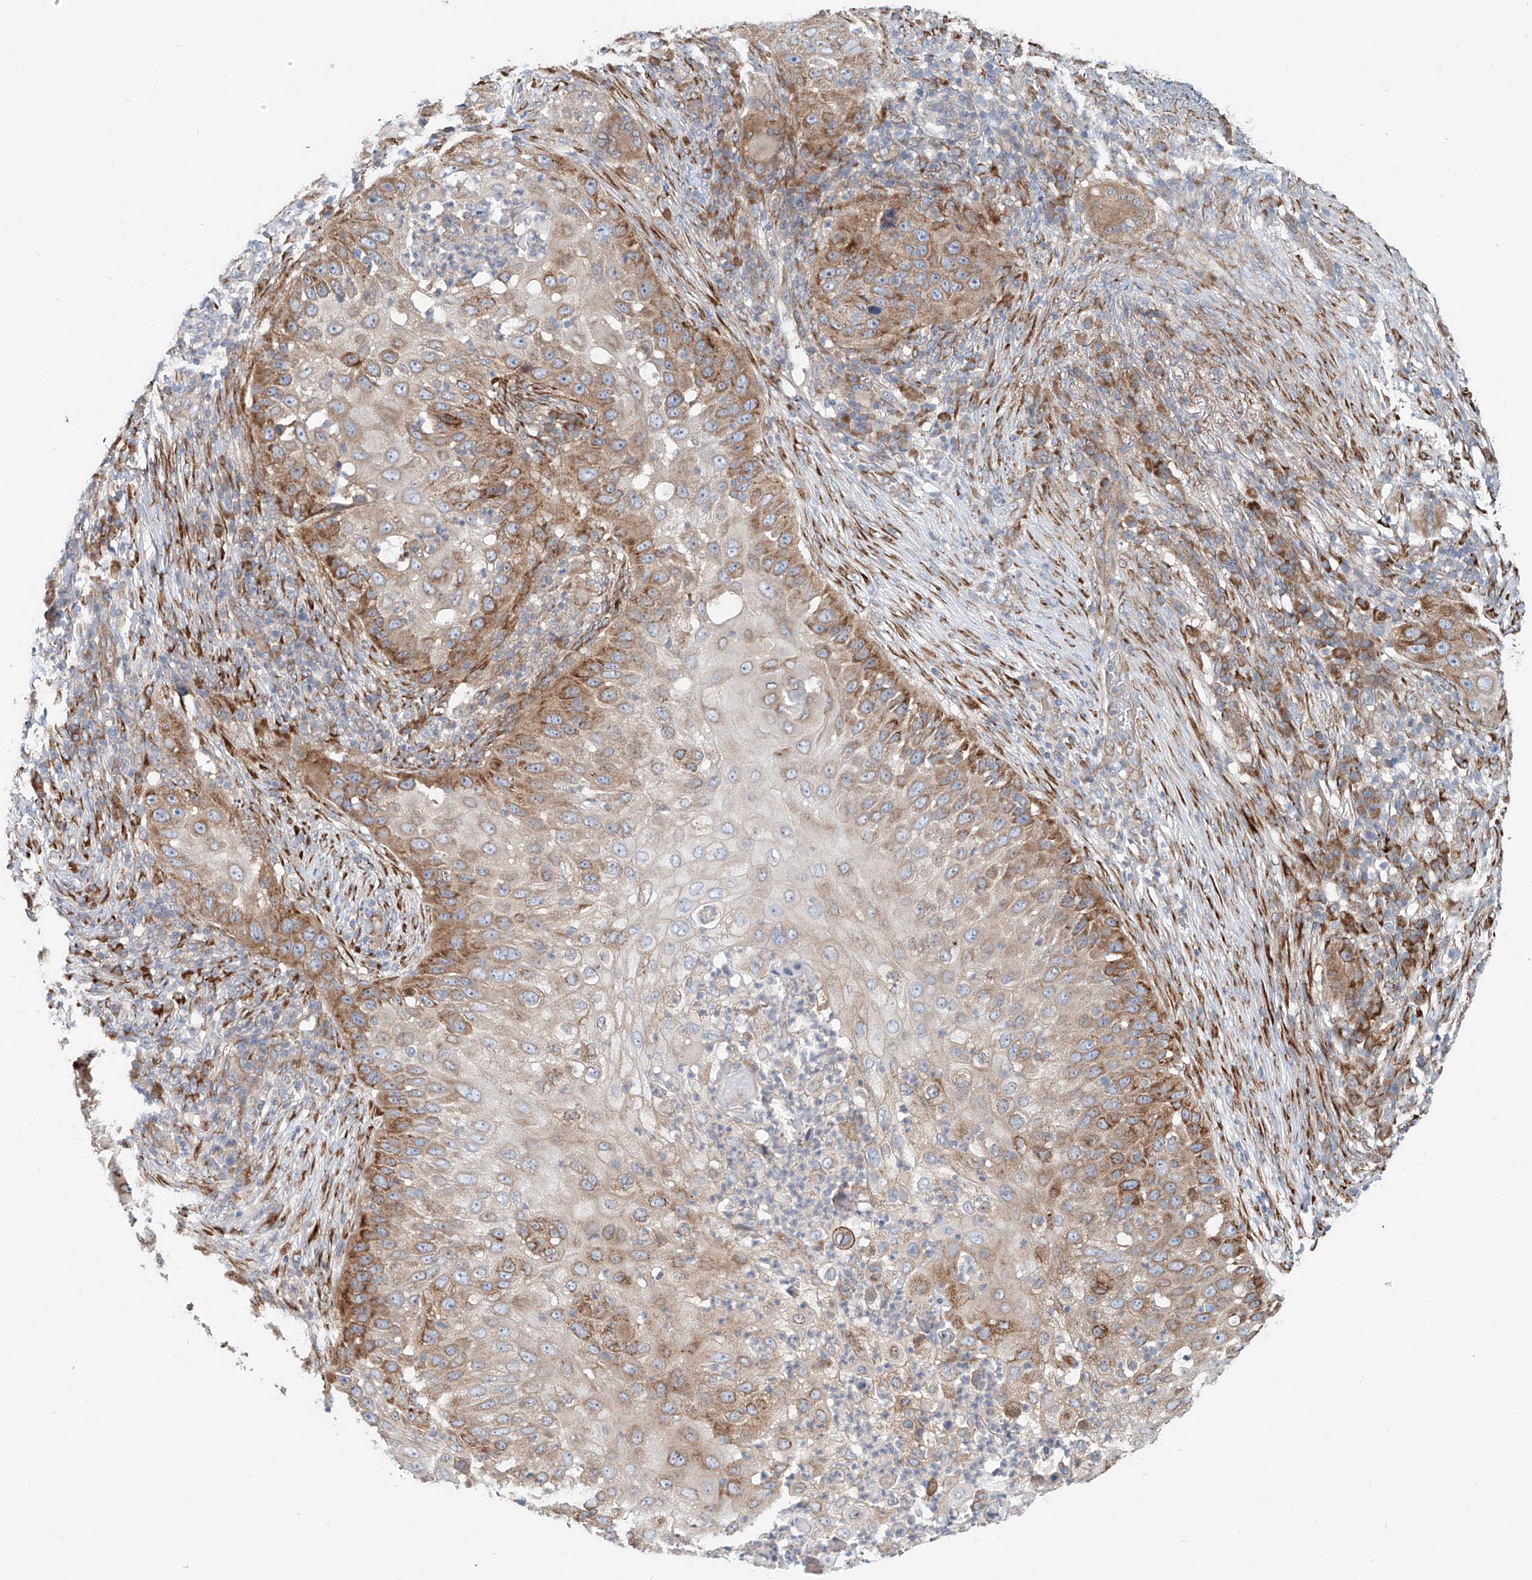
{"staining": {"intensity": "moderate", "quantity": ">75%", "location": "cytoplasmic/membranous"}, "tissue": "skin cancer", "cell_type": "Tumor cells", "image_type": "cancer", "snomed": [{"axis": "morphology", "description": "Squamous cell carcinoma, NOS"}, {"axis": "topography", "description": "Skin"}], "caption": "IHC micrograph of human skin cancer stained for a protein (brown), which exhibits medium levels of moderate cytoplasmic/membranous expression in approximately >75% of tumor cells.", "gene": "SNAP29", "patient": {"sex": "female", "age": 44}}